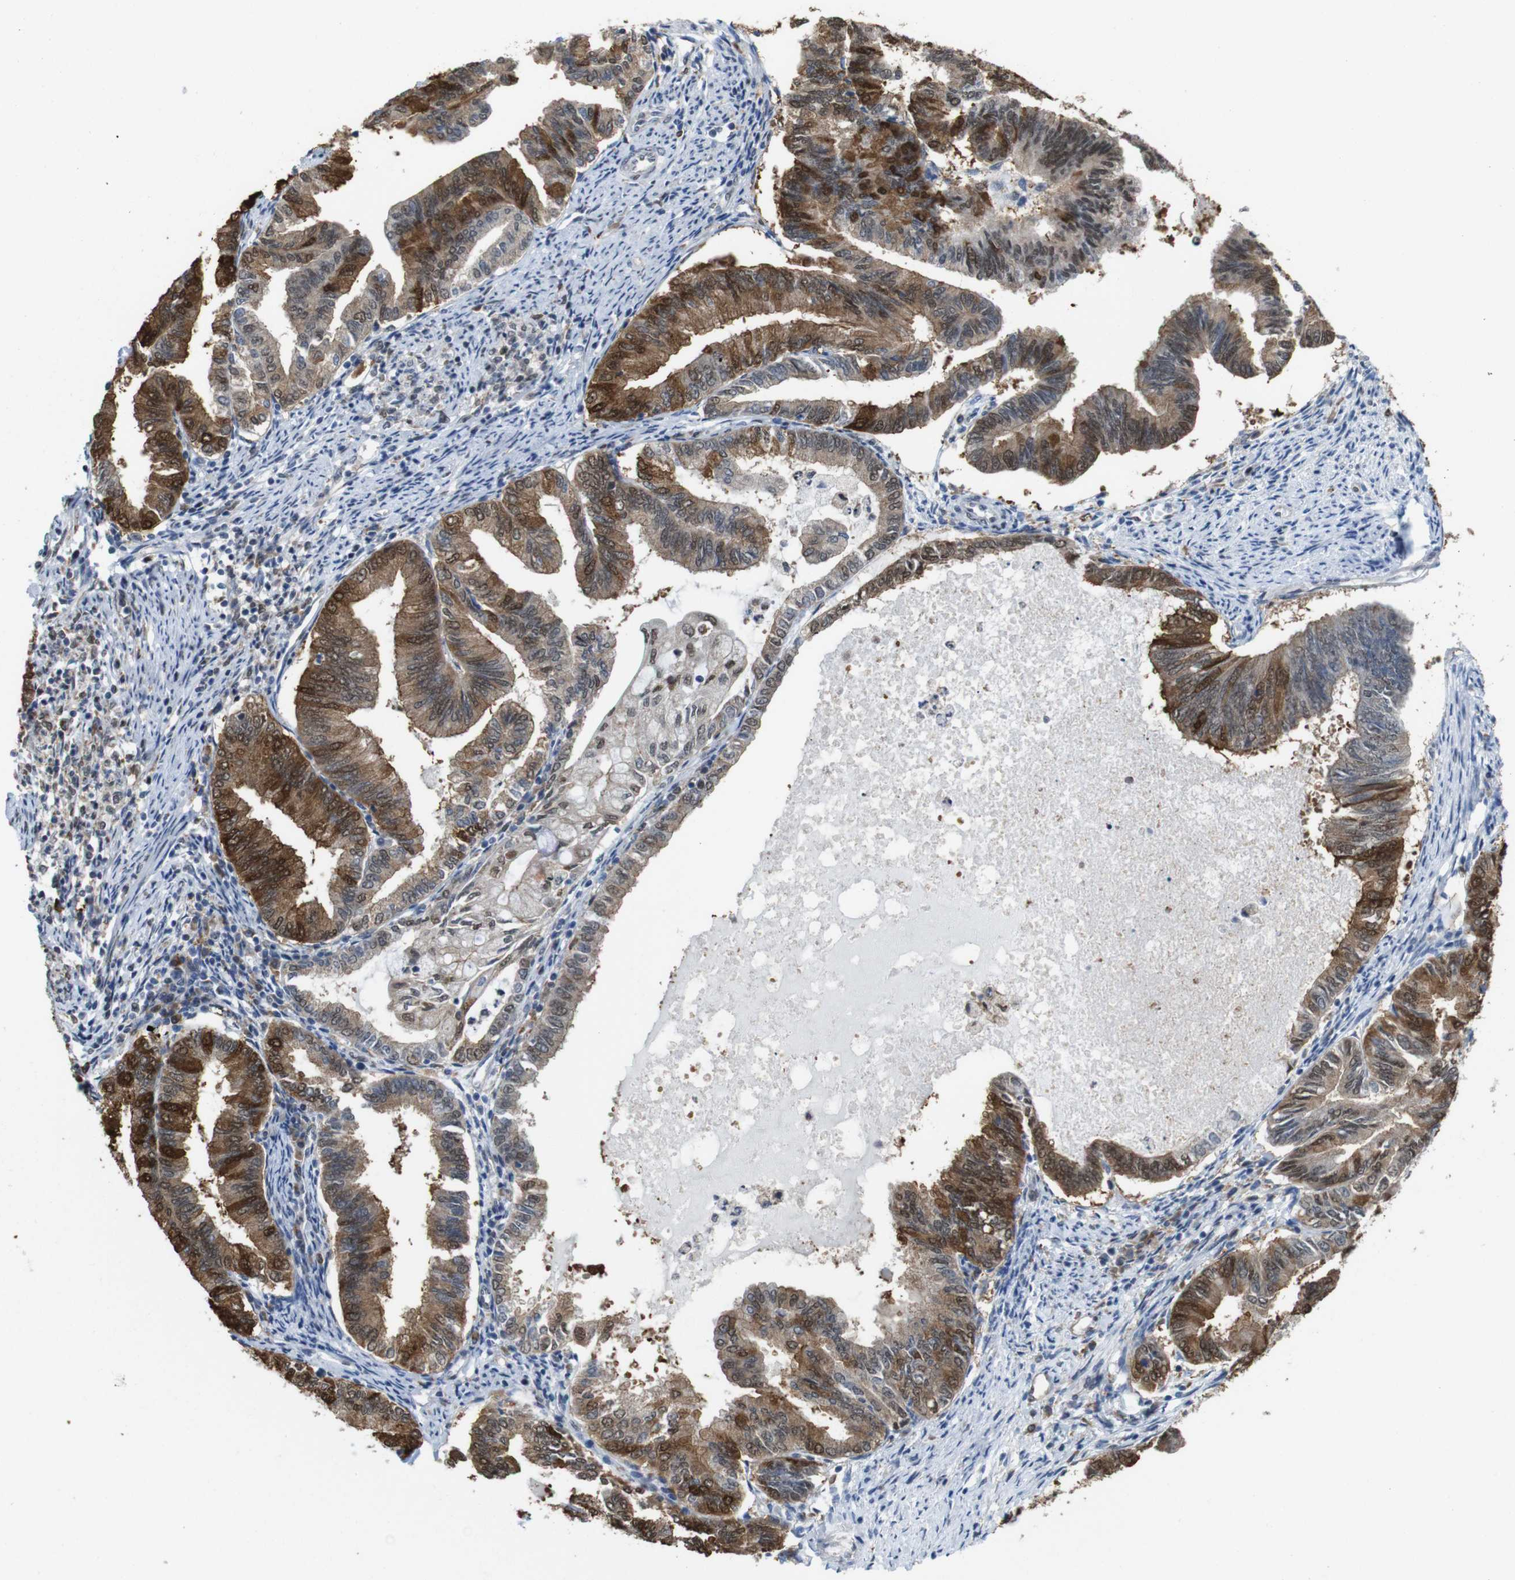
{"staining": {"intensity": "strong", "quantity": ">75%", "location": "cytoplasmic/membranous,nuclear"}, "tissue": "endometrial cancer", "cell_type": "Tumor cells", "image_type": "cancer", "snomed": [{"axis": "morphology", "description": "Adenocarcinoma, NOS"}, {"axis": "topography", "description": "Endometrium"}], "caption": "Protein expression analysis of human adenocarcinoma (endometrial) reveals strong cytoplasmic/membranous and nuclear positivity in approximately >75% of tumor cells.", "gene": "PNMA8A", "patient": {"sex": "female", "age": 86}}